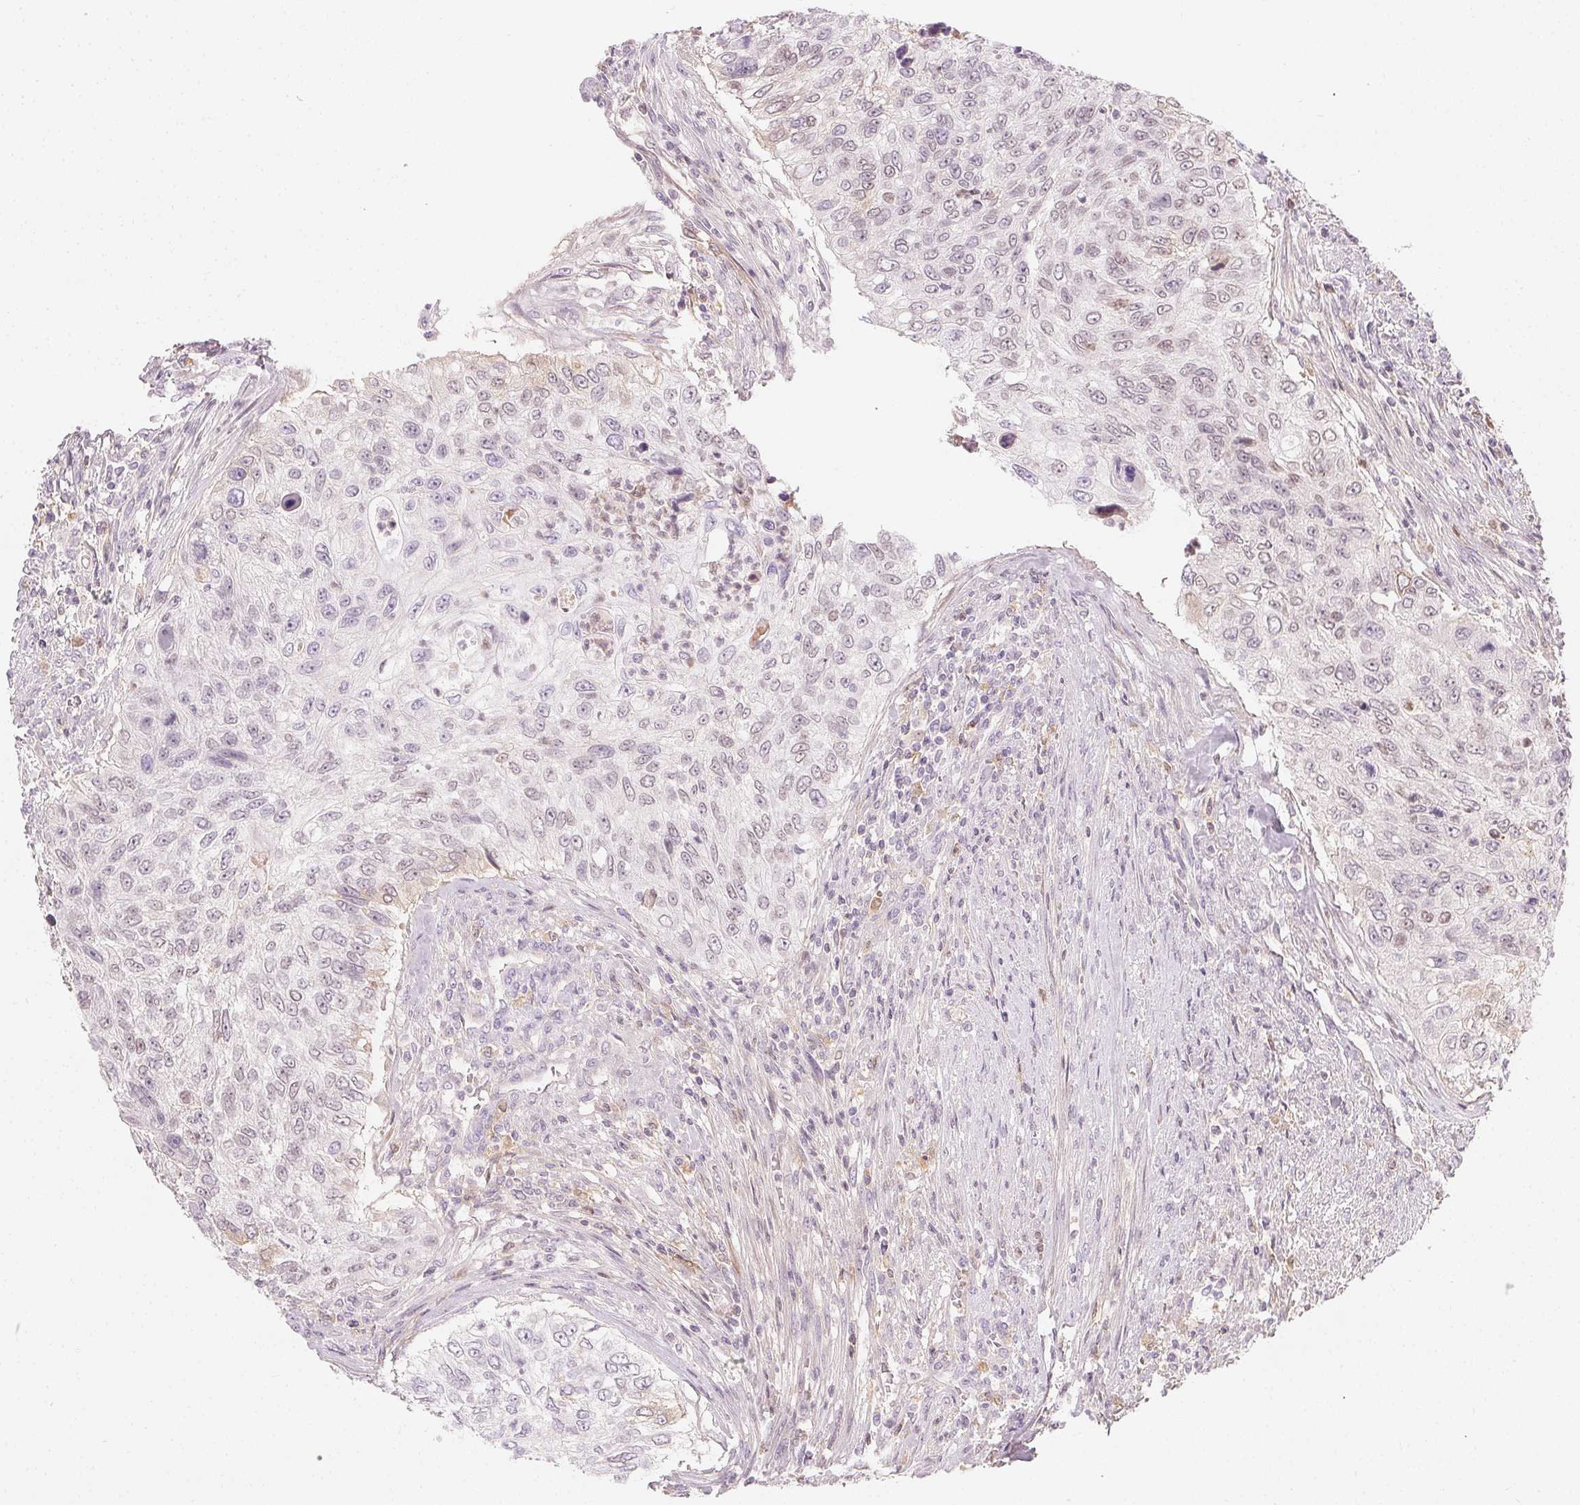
{"staining": {"intensity": "negative", "quantity": "none", "location": "none"}, "tissue": "urothelial cancer", "cell_type": "Tumor cells", "image_type": "cancer", "snomed": [{"axis": "morphology", "description": "Urothelial carcinoma, High grade"}, {"axis": "topography", "description": "Urinary bladder"}], "caption": "Tumor cells show no significant protein expression in urothelial cancer.", "gene": "AFM", "patient": {"sex": "female", "age": 60}}